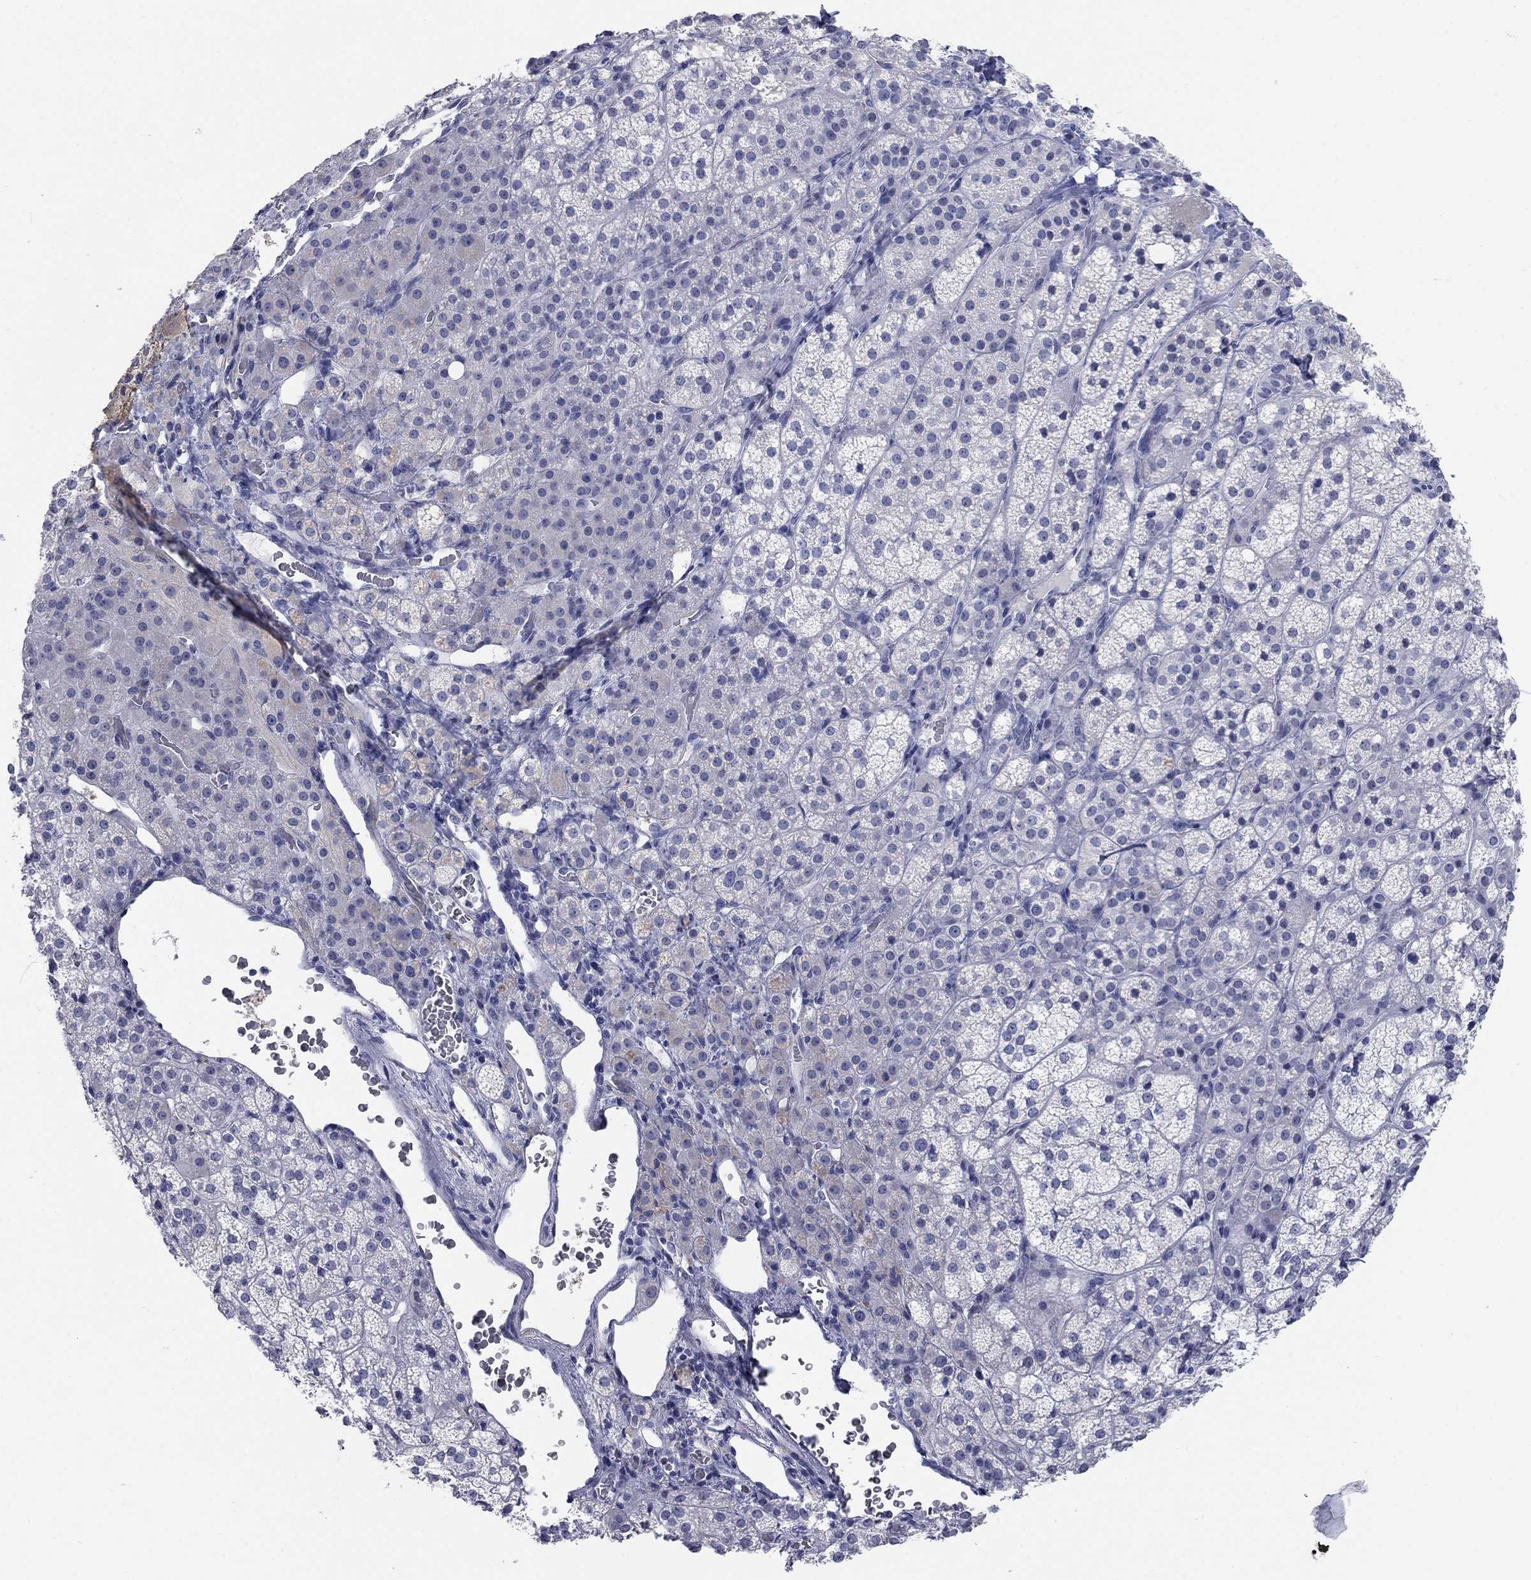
{"staining": {"intensity": "negative", "quantity": "none", "location": "none"}, "tissue": "adrenal gland", "cell_type": "Glandular cells", "image_type": "normal", "snomed": [{"axis": "morphology", "description": "Normal tissue, NOS"}, {"axis": "topography", "description": "Adrenal gland"}], "caption": "Protein analysis of unremarkable adrenal gland demonstrates no significant positivity in glandular cells.", "gene": "ATP6V1G2", "patient": {"sex": "female", "age": 60}}